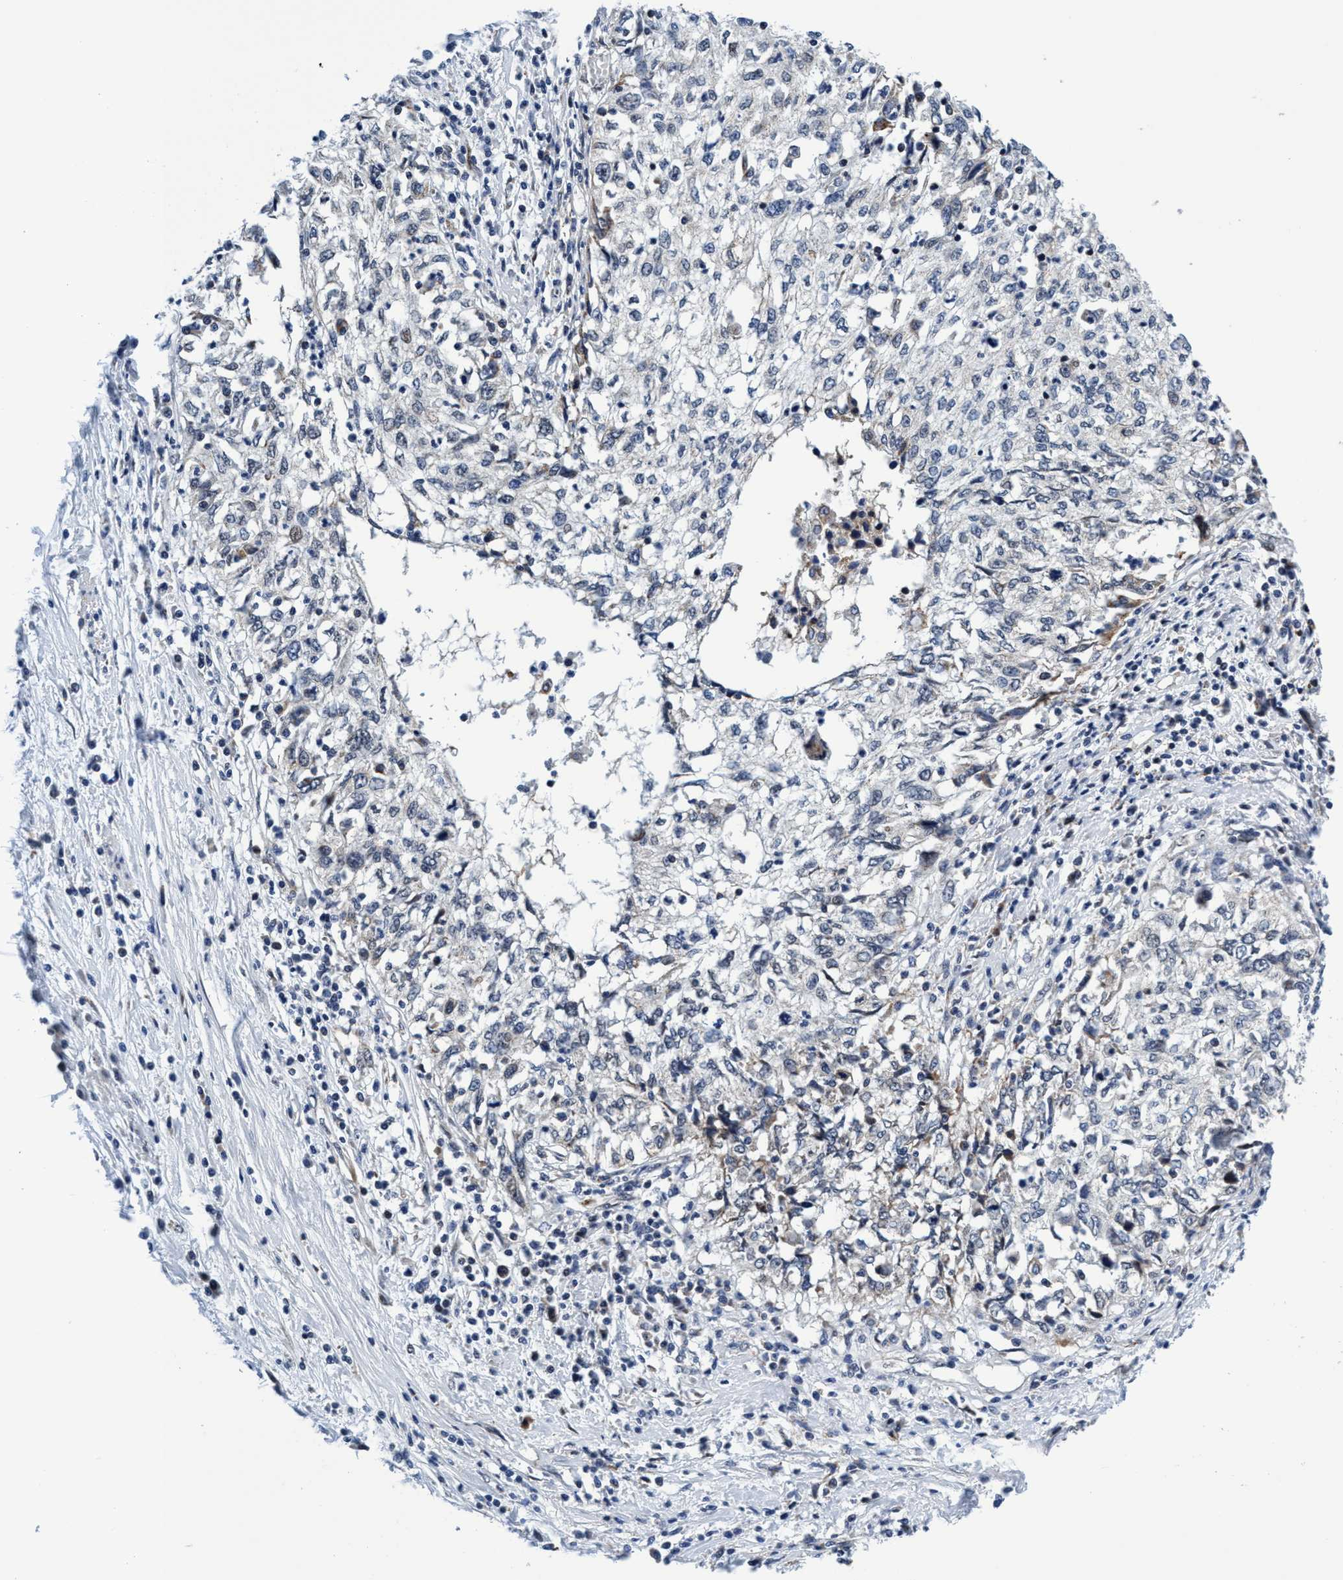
{"staining": {"intensity": "negative", "quantity": "none", "location": "none"}, "tissue": "cervical cancer", "cell_type": "Tumor cells", "image_type": "cancer", "snomed": [{"axis": "morphology", "description": "Squamous cell carcinoma, NOS"}, {"axis": "topography", "description": "Cervix"}], "caption": "Immunohistochemistry (IHC) of squamous cell carcinoma (cervical) exhibits no staining in tumor cells. (Immunohistochemistry, brightfield microscopy, high magnification).", "gene": "AGAP2", "patient": {"sex": "female", "age": 57}}